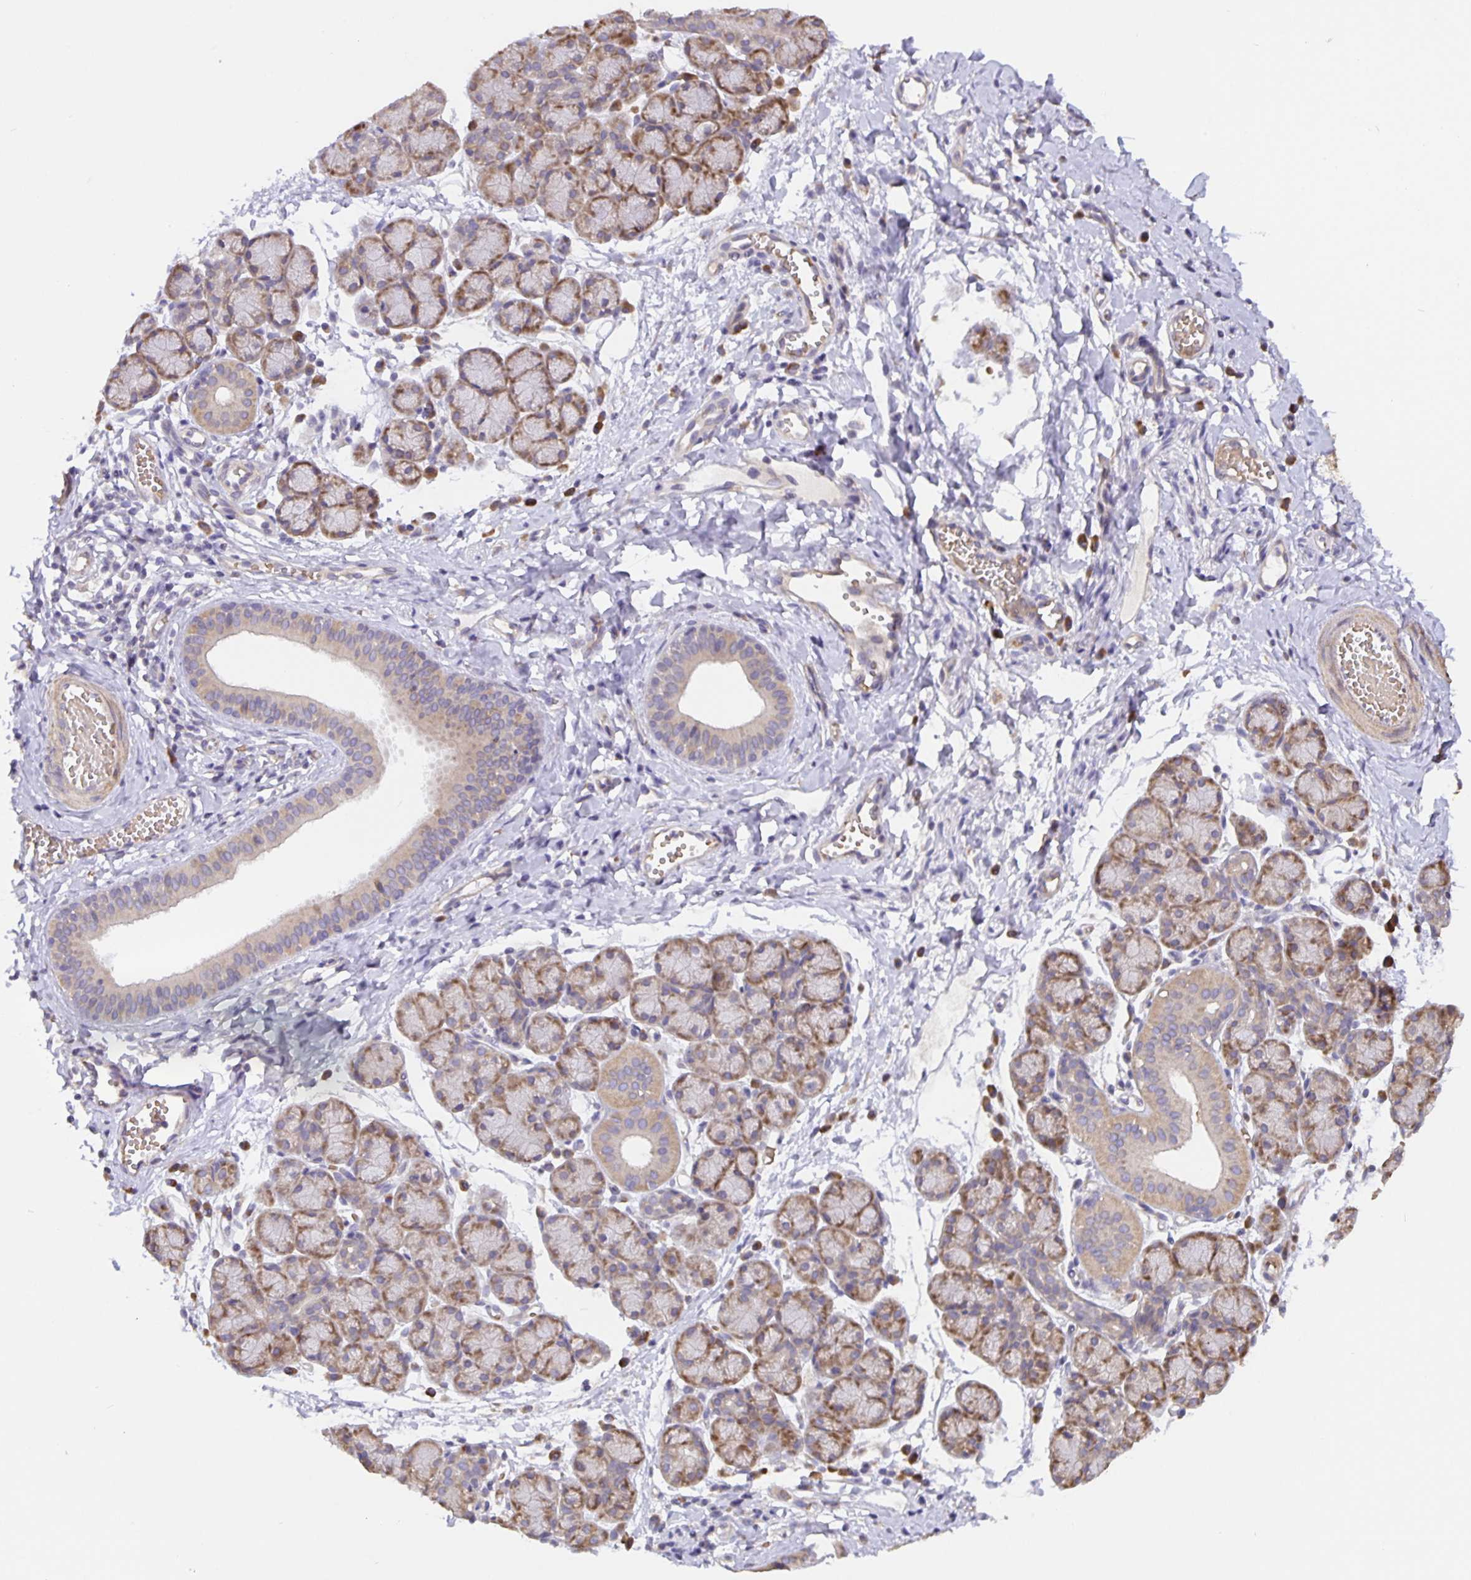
{"staining": {"intensity": "moderate", "quantity": "25%-75%", "location": "cytoplasmic/membranous"}, "tissue": "salivary gland", "cell_type": "Glandular cells", "image_type": "normal", "snomed": [{"axis": "morphology", "description": "Normal tissue, NOS"}, {"axis": "morphology", "description": "Inflammation, NOS"}, {"axis": "topography", "description": "Lymph node"}, {"axis": "topography", "description": "Salivary gland"}], "caption": "Immunohistochemical staining of unremarkable human salivary gland shows 25%-75% levels of moderate cytoplasmic/membranous protein expression in approximately 25%-75% of glandular cells. (DAB IHC with brightfield microscopy, high magnification).", "gene": "TMEM71", "patient": {"sex": "male", "age": 3}}